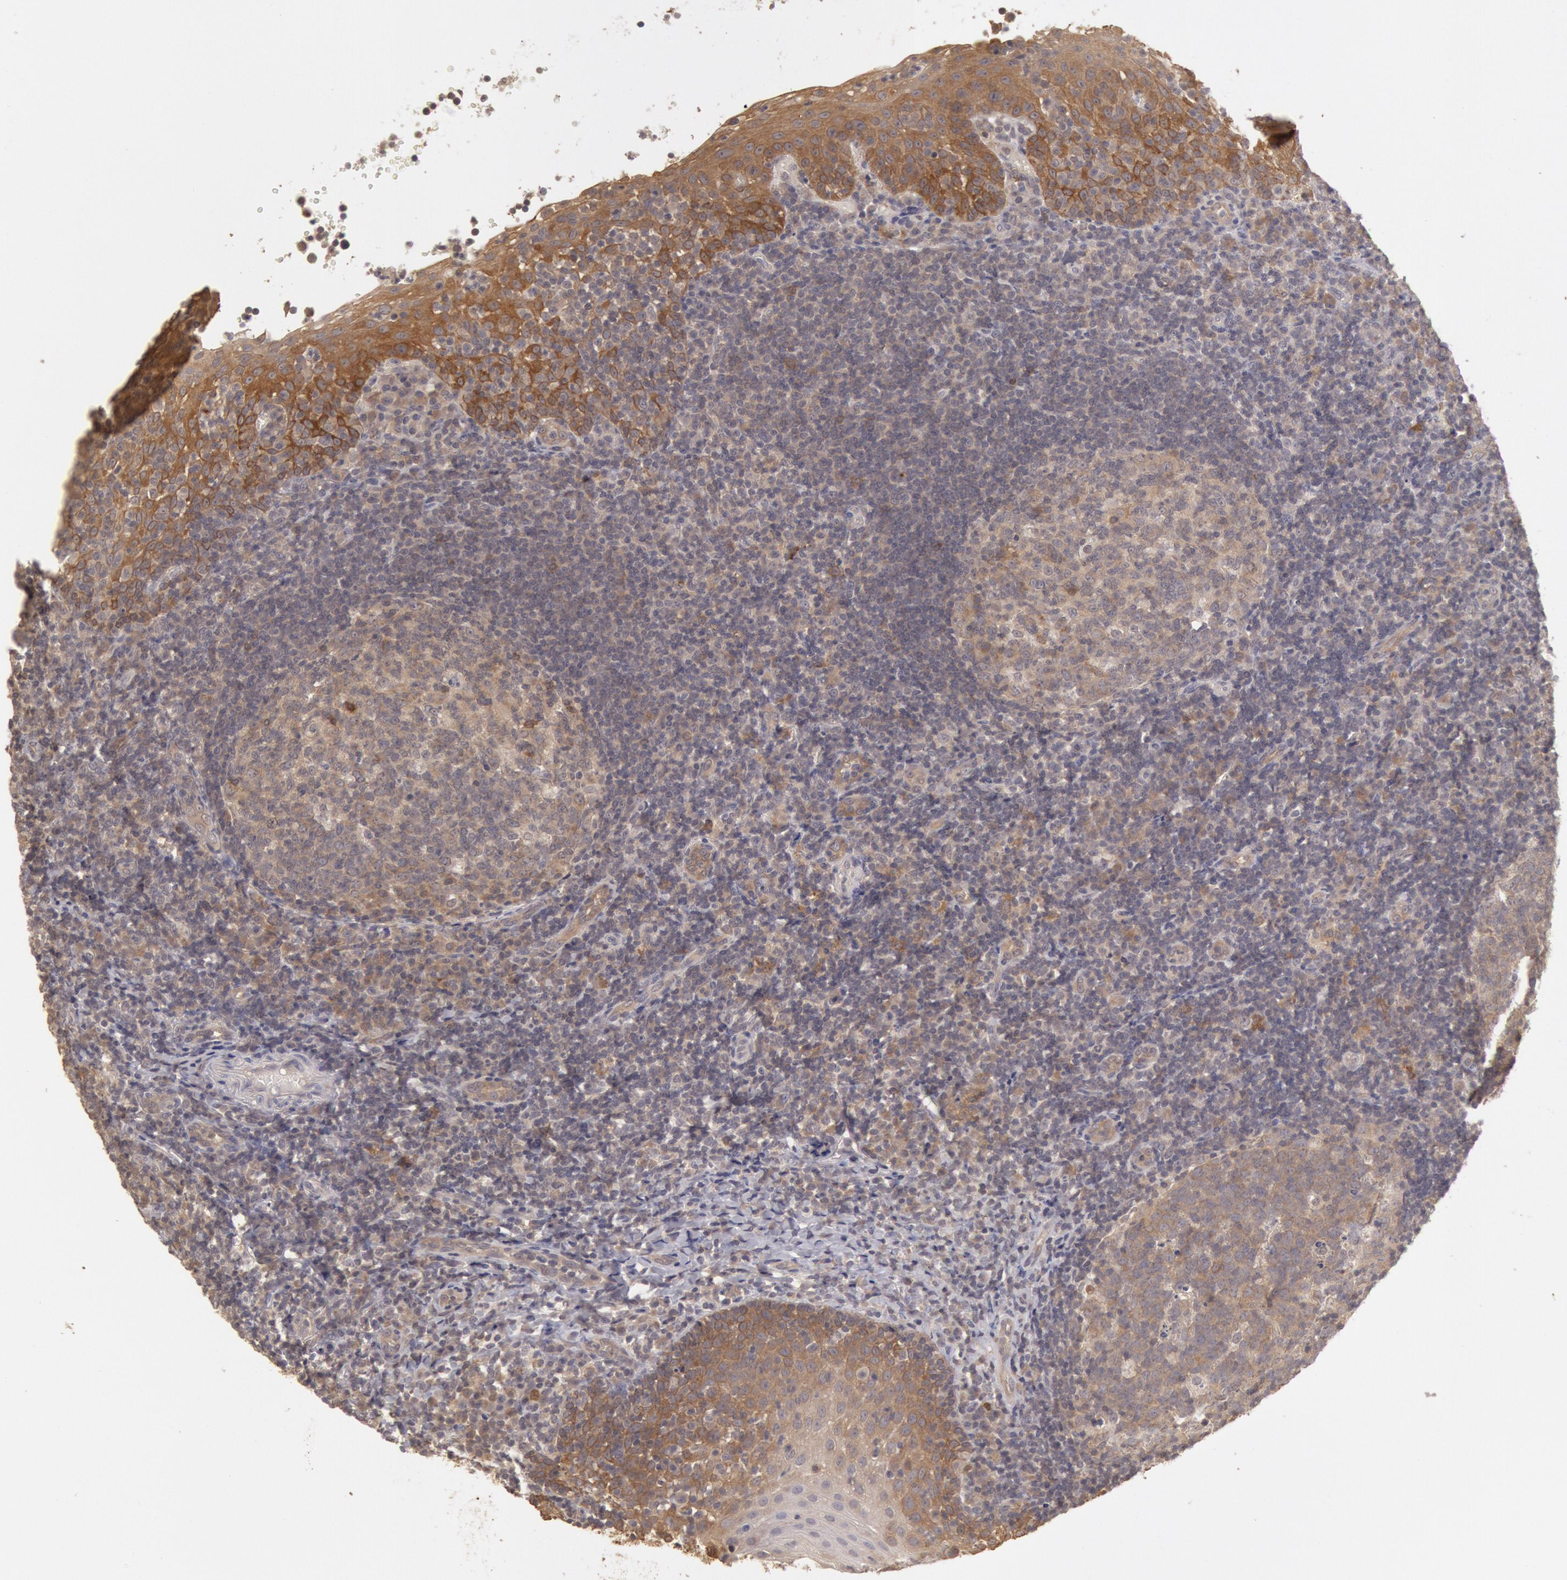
{"staining": {"intensity": "weak", "quantity": "25%-75%", "location": "cytoplasmic/membranous"}, "tissue": "tonsil", "cell_type": "Germinal center cells", "image_type": "normal", "snomed": [{"axis": "morphology", "description": "Normal tissue, NOS"}, {"axis": "topography", "description": "Tonsil"}], "caption": "About 25%-75% of germinal center cells in benign tonsil show weak cytoplasmic/membranous protein positivity as visualized by brown immunohistochemical staining.", "gene": "ZFP36L1", "patient": {"sex": "female", "age": 40}}